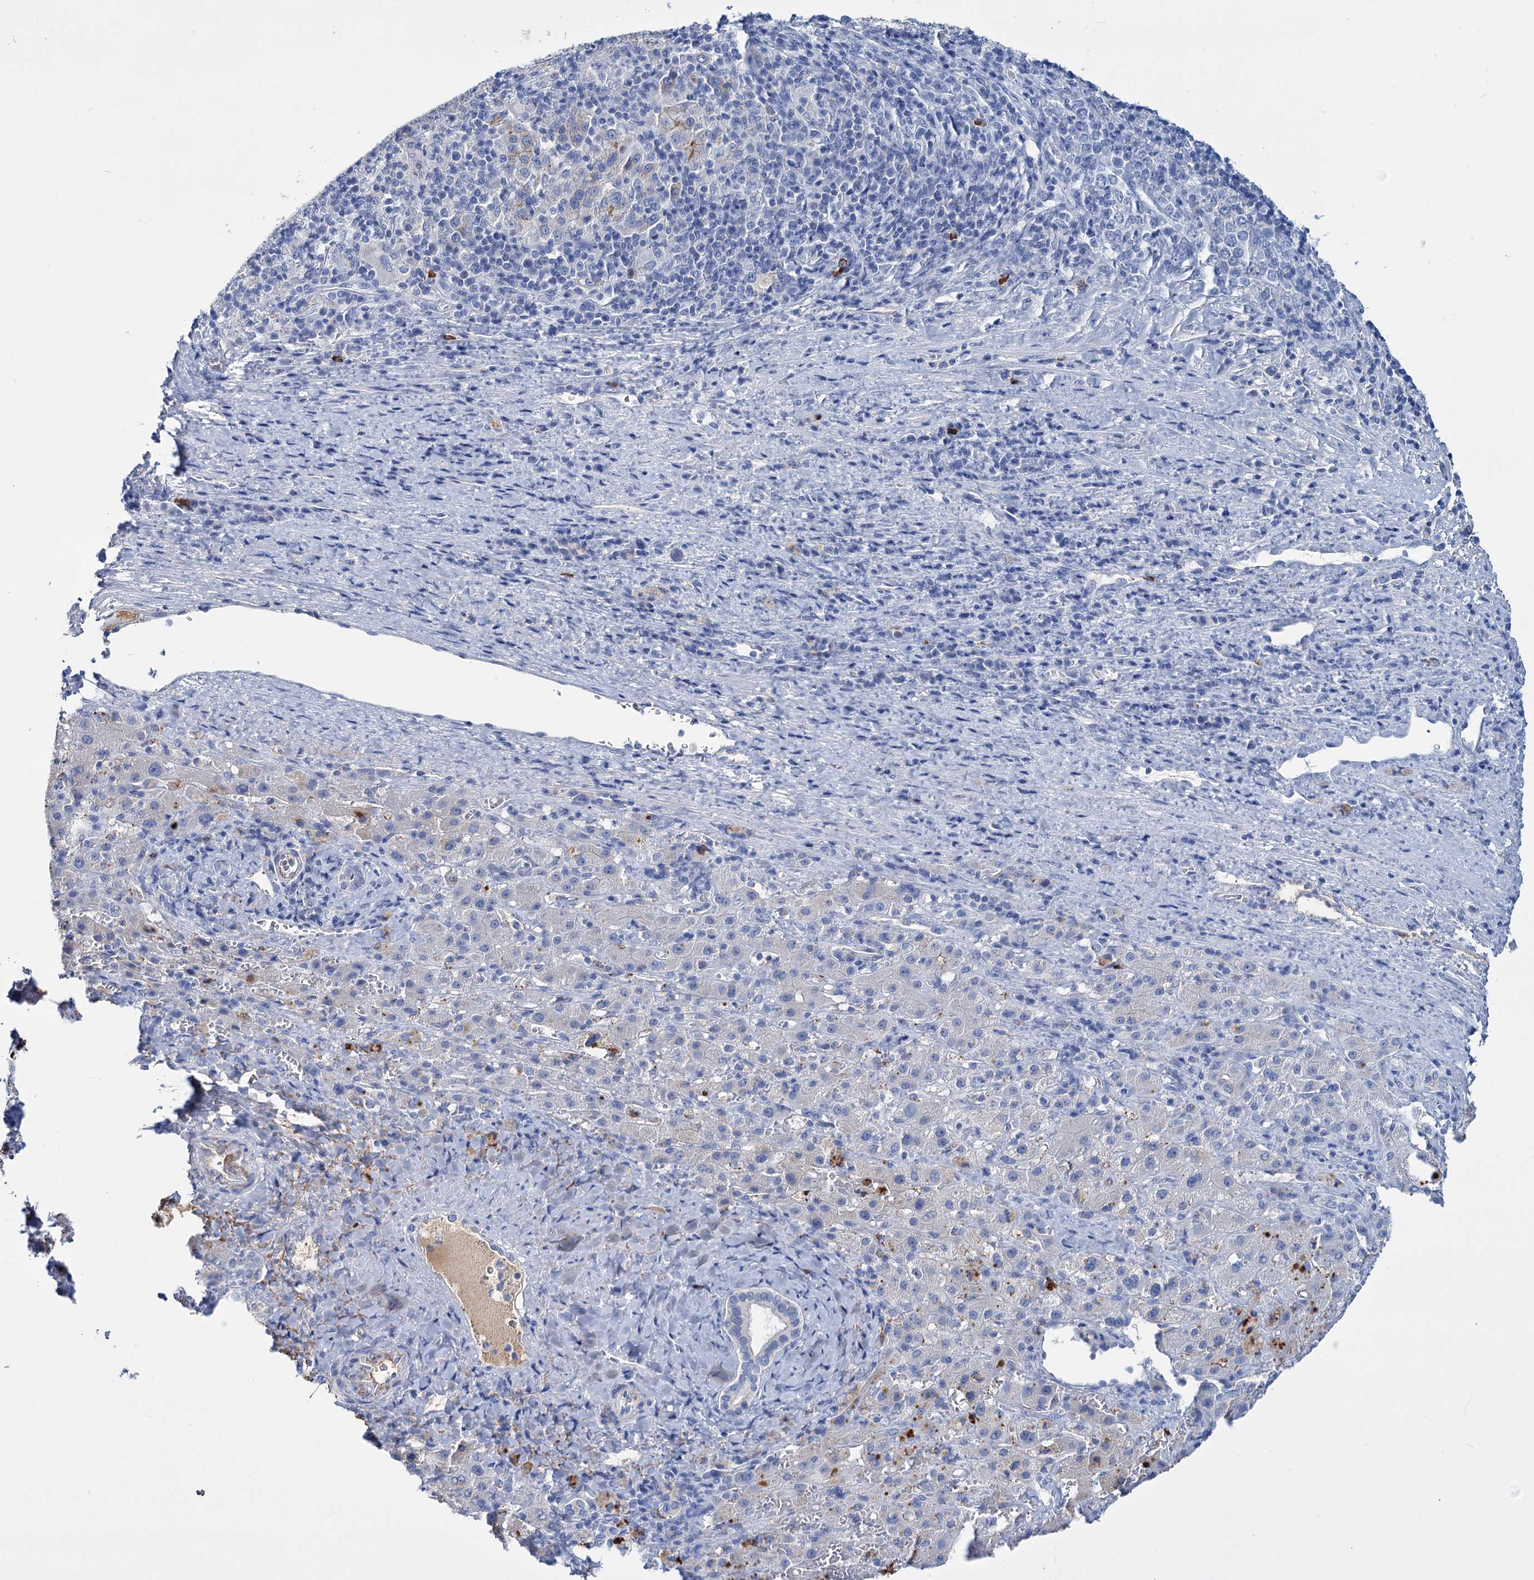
{"staining": {"intensity": "negative", "quantity": "none", "location": "none"}, "tissue": "liver cancer", "cell_type": "Tumor cells", "image_type": "cancer", "snomed": [{"axis": "morphology", "description": "Carcinoma, Hepatocellular, NOS"}, {"axis": "topography", "description": "Liver"}], "caption": "Immunohistochemical staining of liver cancer reveals no significant positivity in tumor cells.", "gene": "FBXW12", "patient": {"sex": "female", "age": 58}}